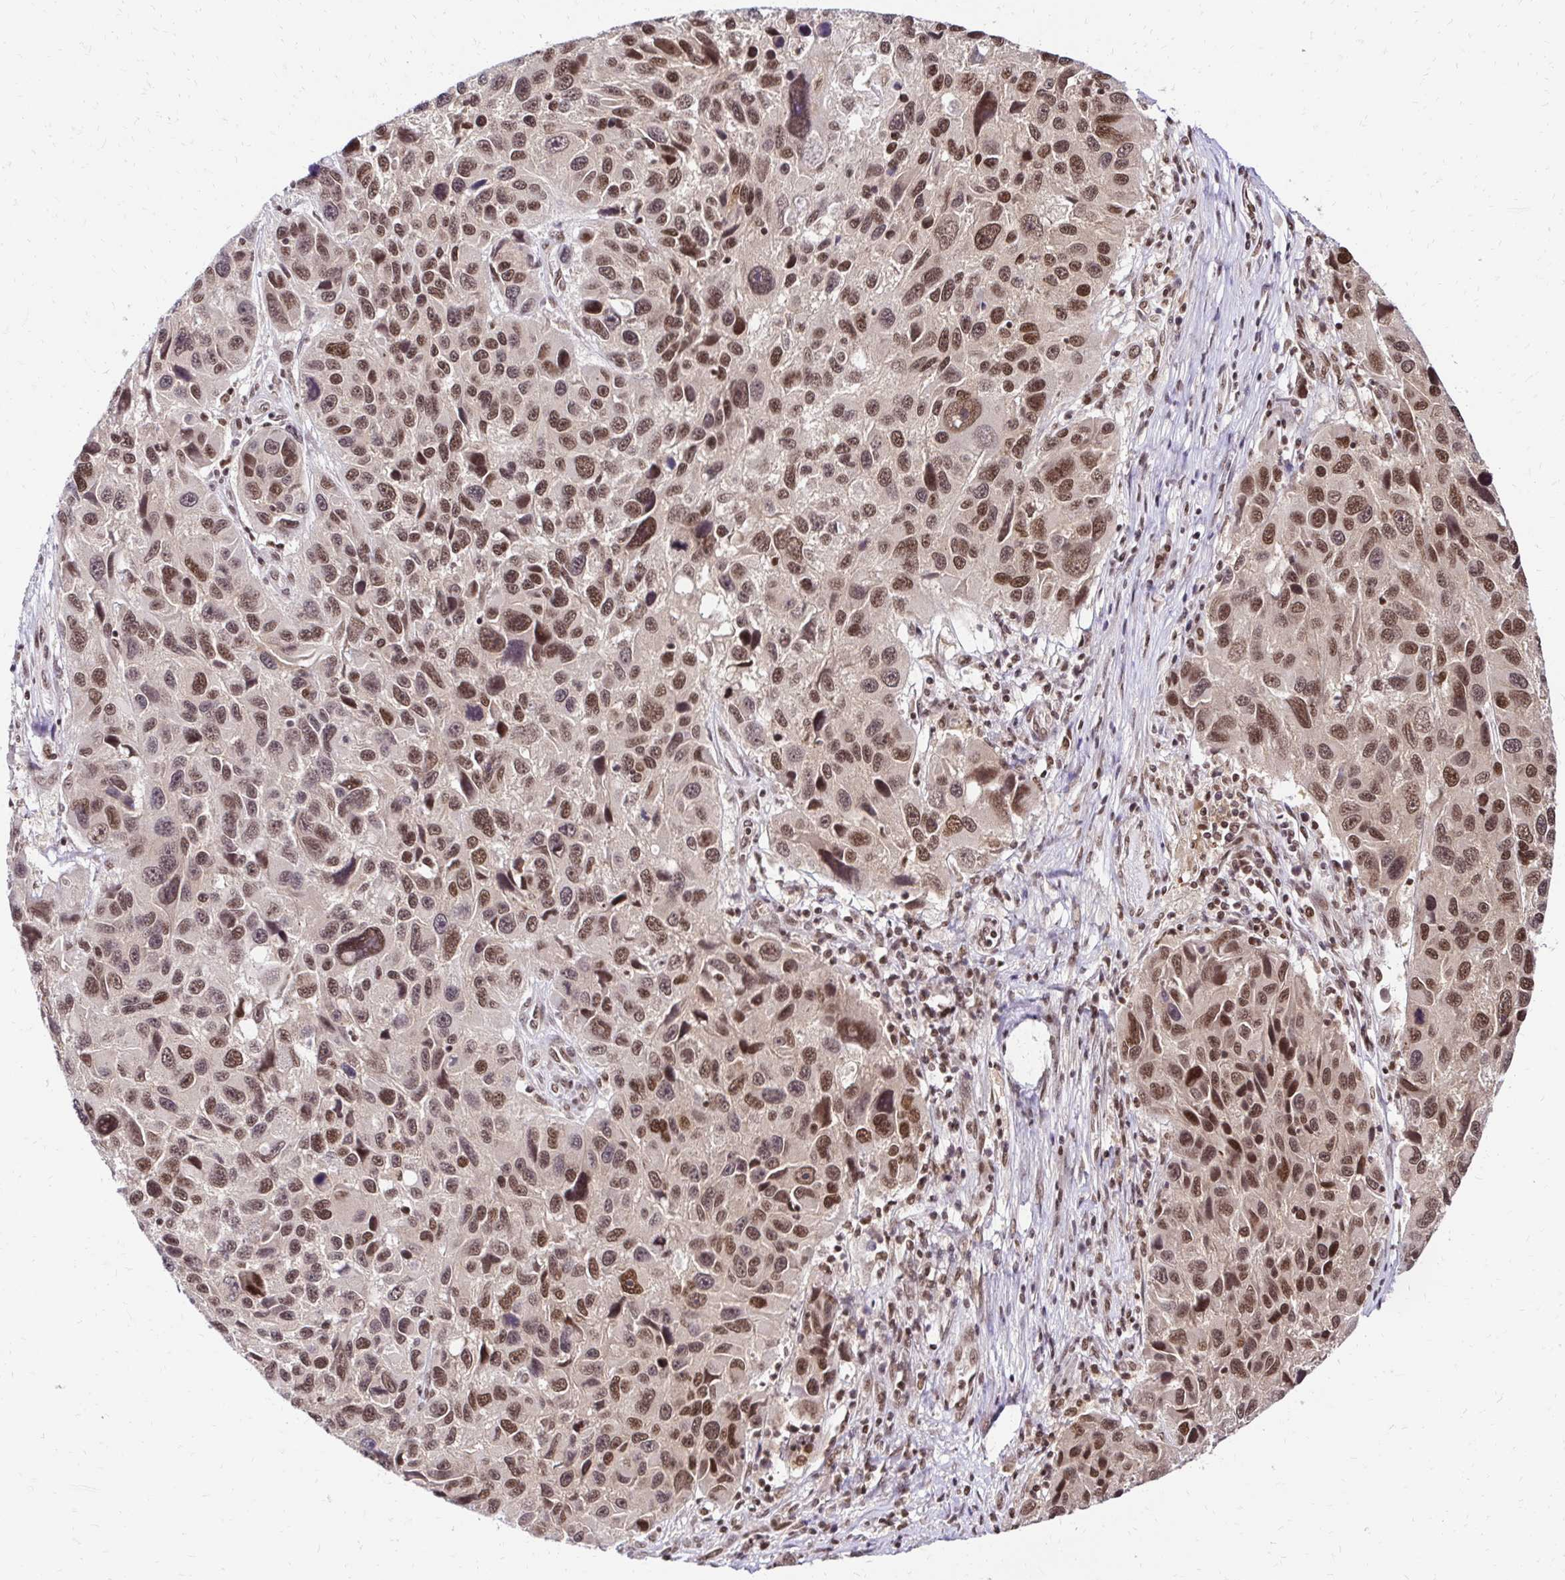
{"staining": {"intensity": "moderate", "quantity": ">75%", "location": "nuclear"}, "tissue": "melanoma", "cell_type": "Tumor cells", "image_type": "cancer", "snomed": [{"axis": "morphology", "description": "Malignant melanoma, NOS"}, {"axis": "topography", "description": "Skin"}], "caption": "Immunohistochemical staining of human melanoma displays moderate nuclear protein expression in about >75% of tumor cells.", "gene": "GLYR1", "patient": {"sex": "male", "age": 53}}